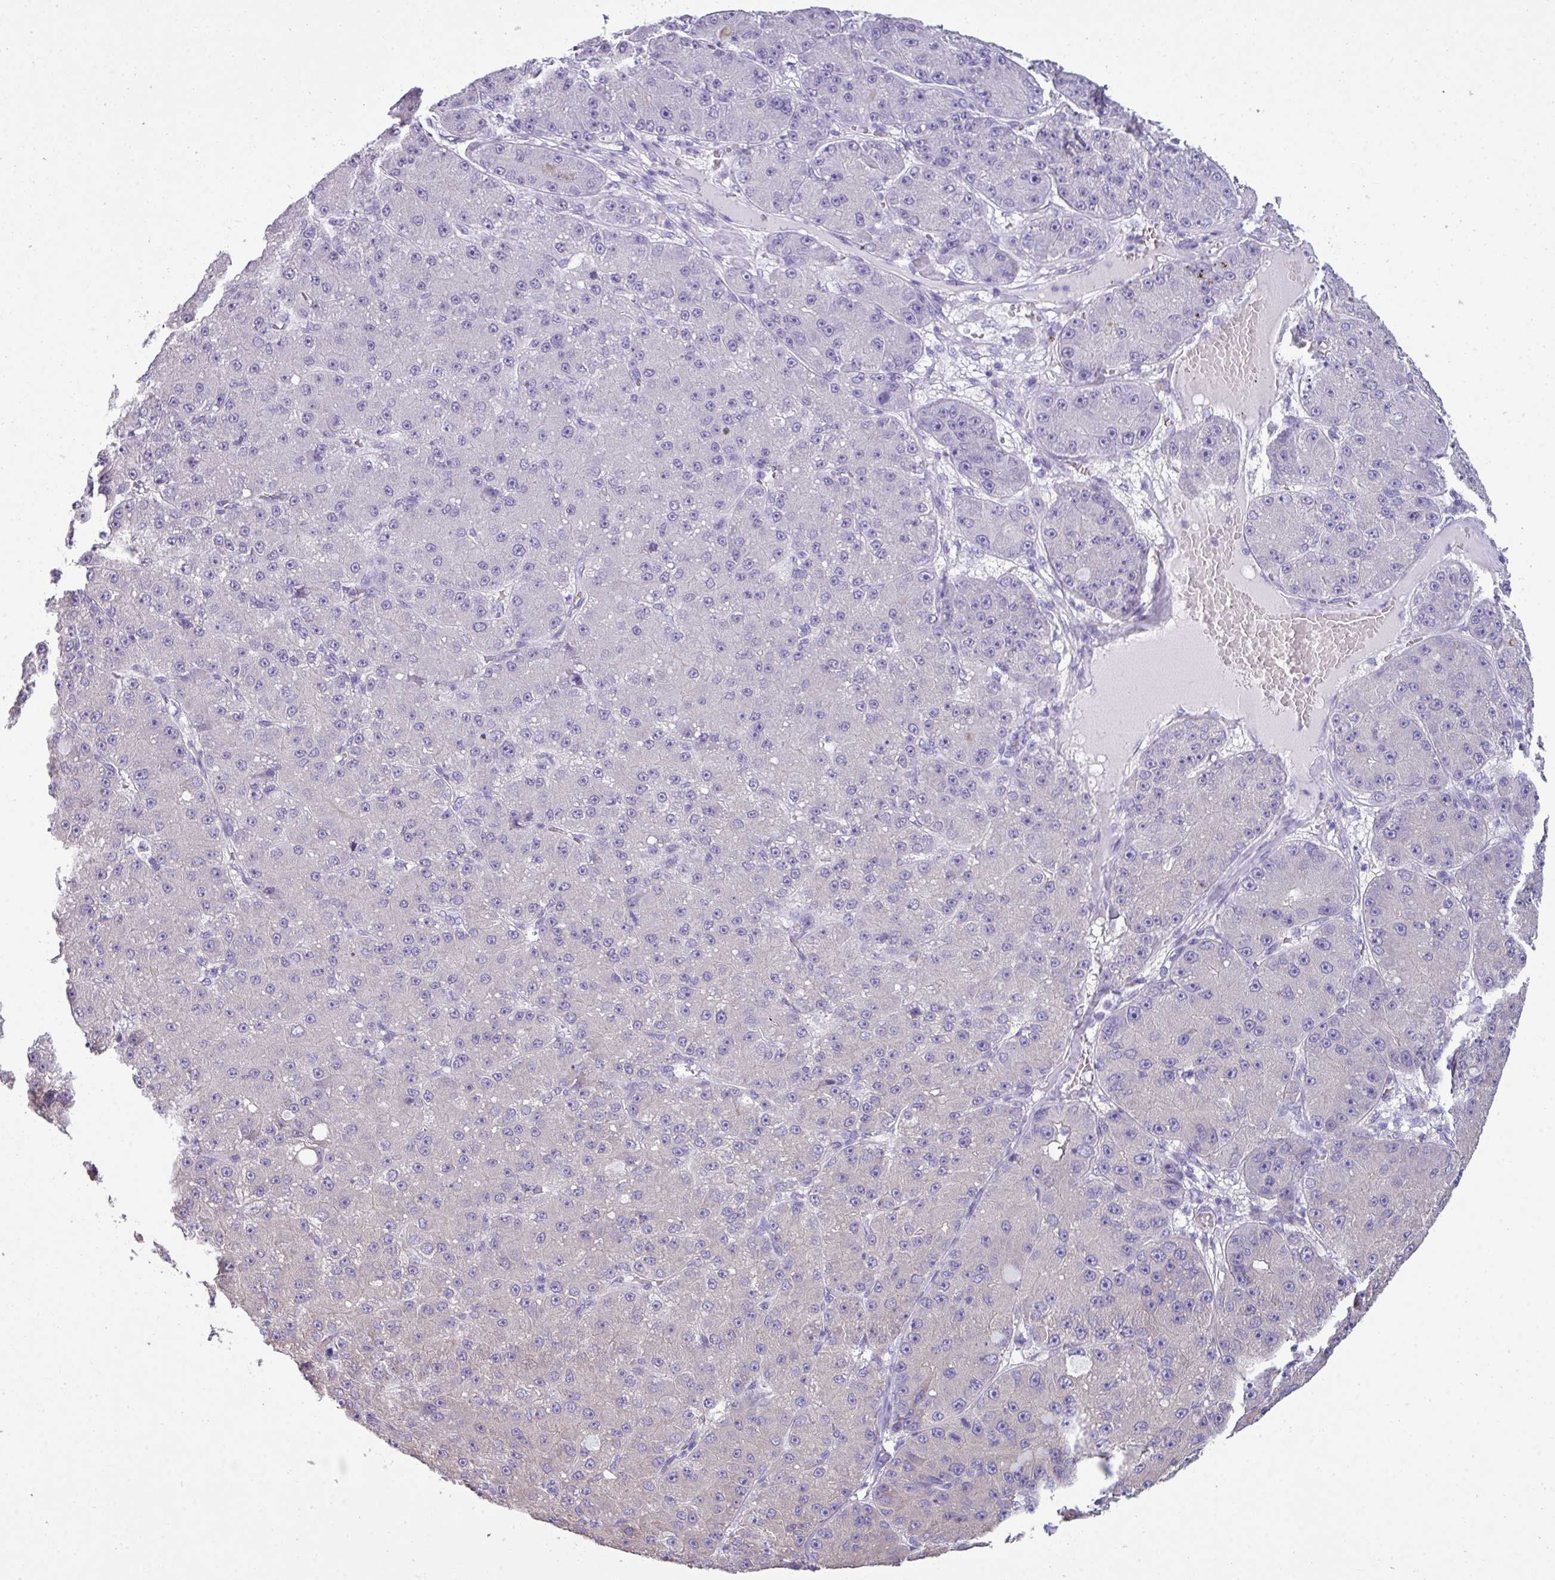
{"staining": {"intensity": "negative", "quantity": "none", "location": "none"}, "tissue": "liver cancer", "cell_type": "Tumor cells", "image_type": "cancer", "snomed": [{"axis": "morphology", "description": "Carcinoma, Hepatocellular, NOS"}, {"axis": "topography", "description": "Liver"}], "caption": "There is no significant staining in tumor cells of liver cancer.", "gene": "PALS2", "patient": {"sex": "male", "age": 67}}